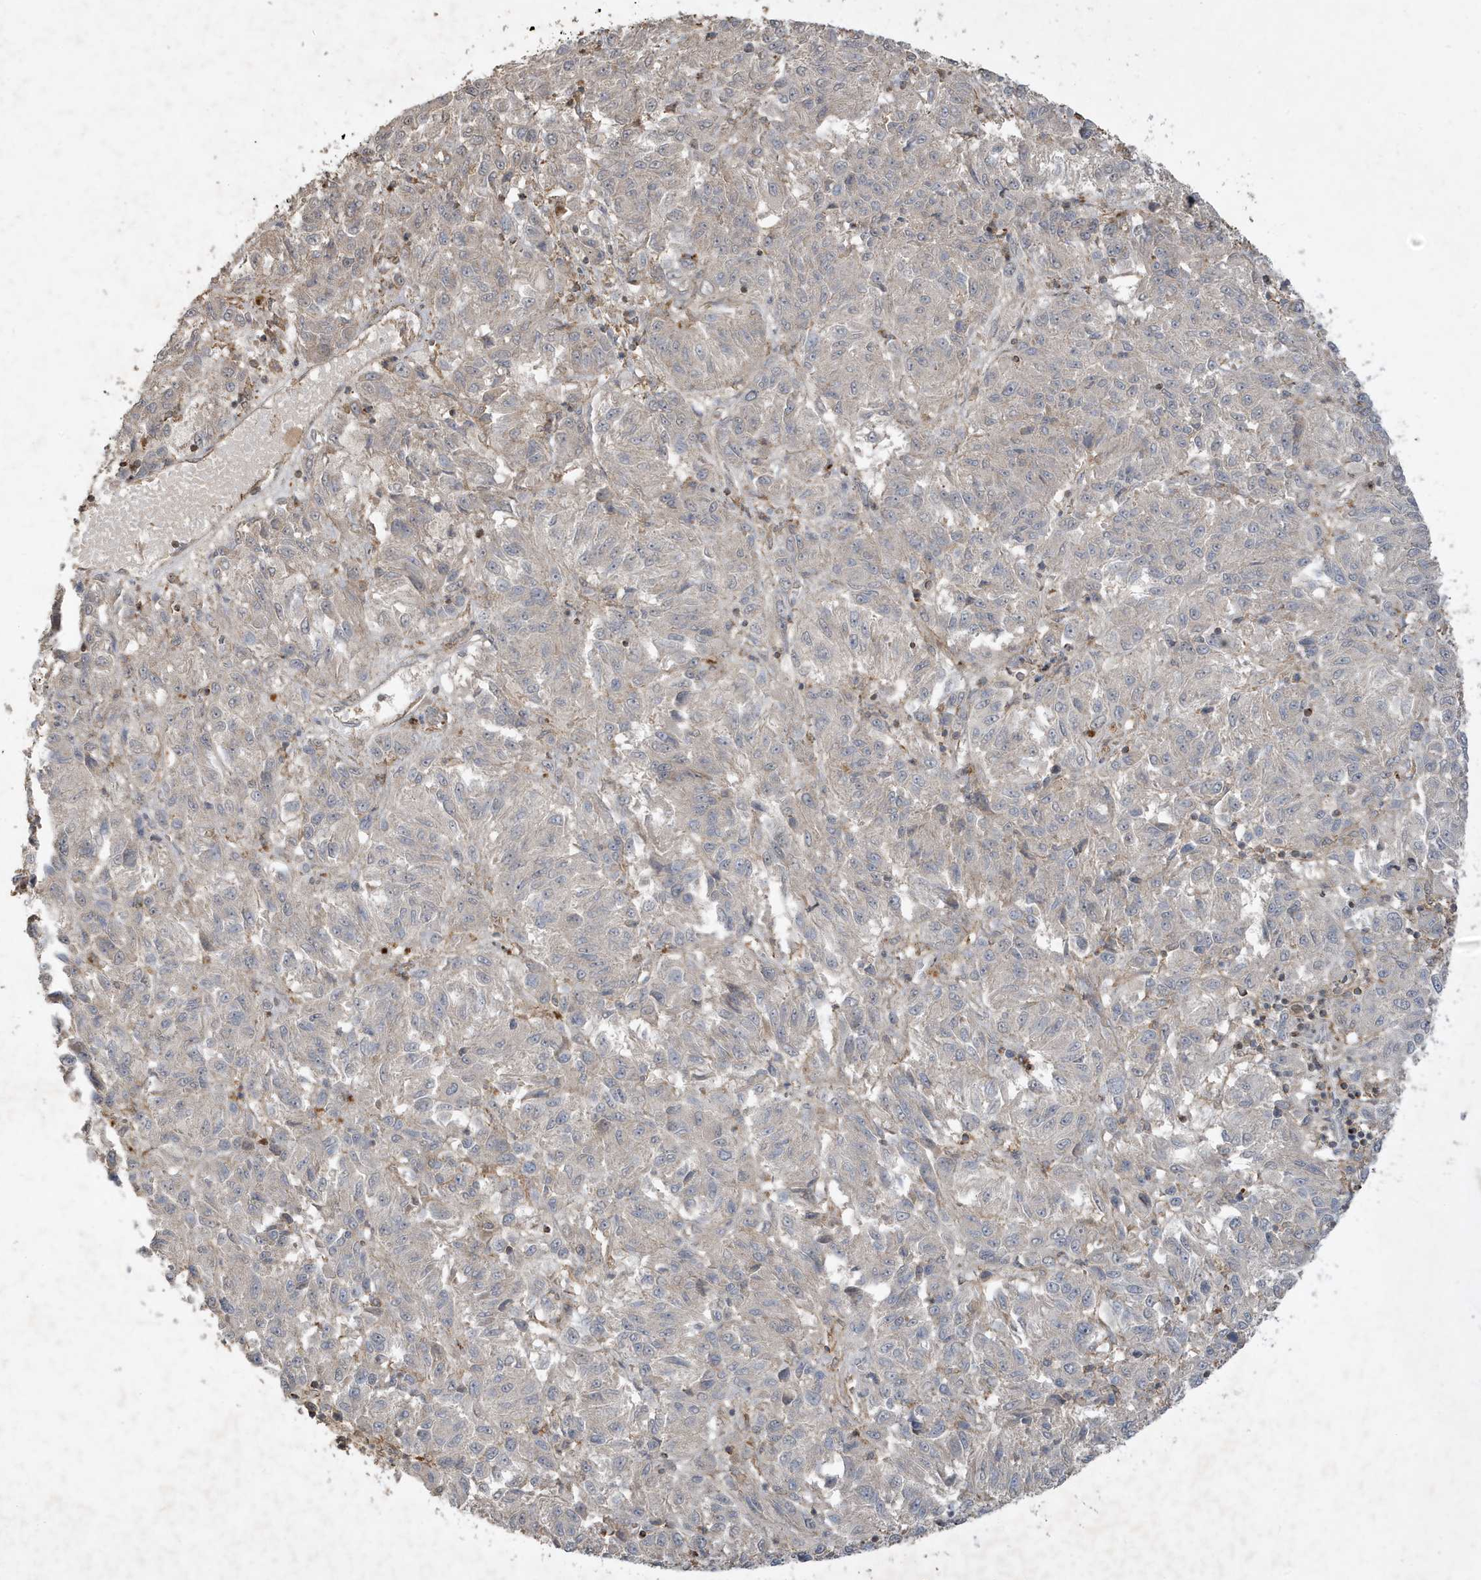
{"staining": {"intensity": "negative", "quantity": "none", "location": "none"}, "tissue": "melanoma", "cell_type": "Tumor cells", "image_type": "cancer", "snomed": [{"axis": "morphology", "description": "Malignant melanoma, Metastatic site"}, {"axis": "topography", "description": "Lung"}], "caption": "The IHC photomicrograph has no significant staining in tumor cells of malignant melanoma (metastatic site) tissue.", "gene": "PRRT3", "patient": {"sex": "male", "age": 64}}